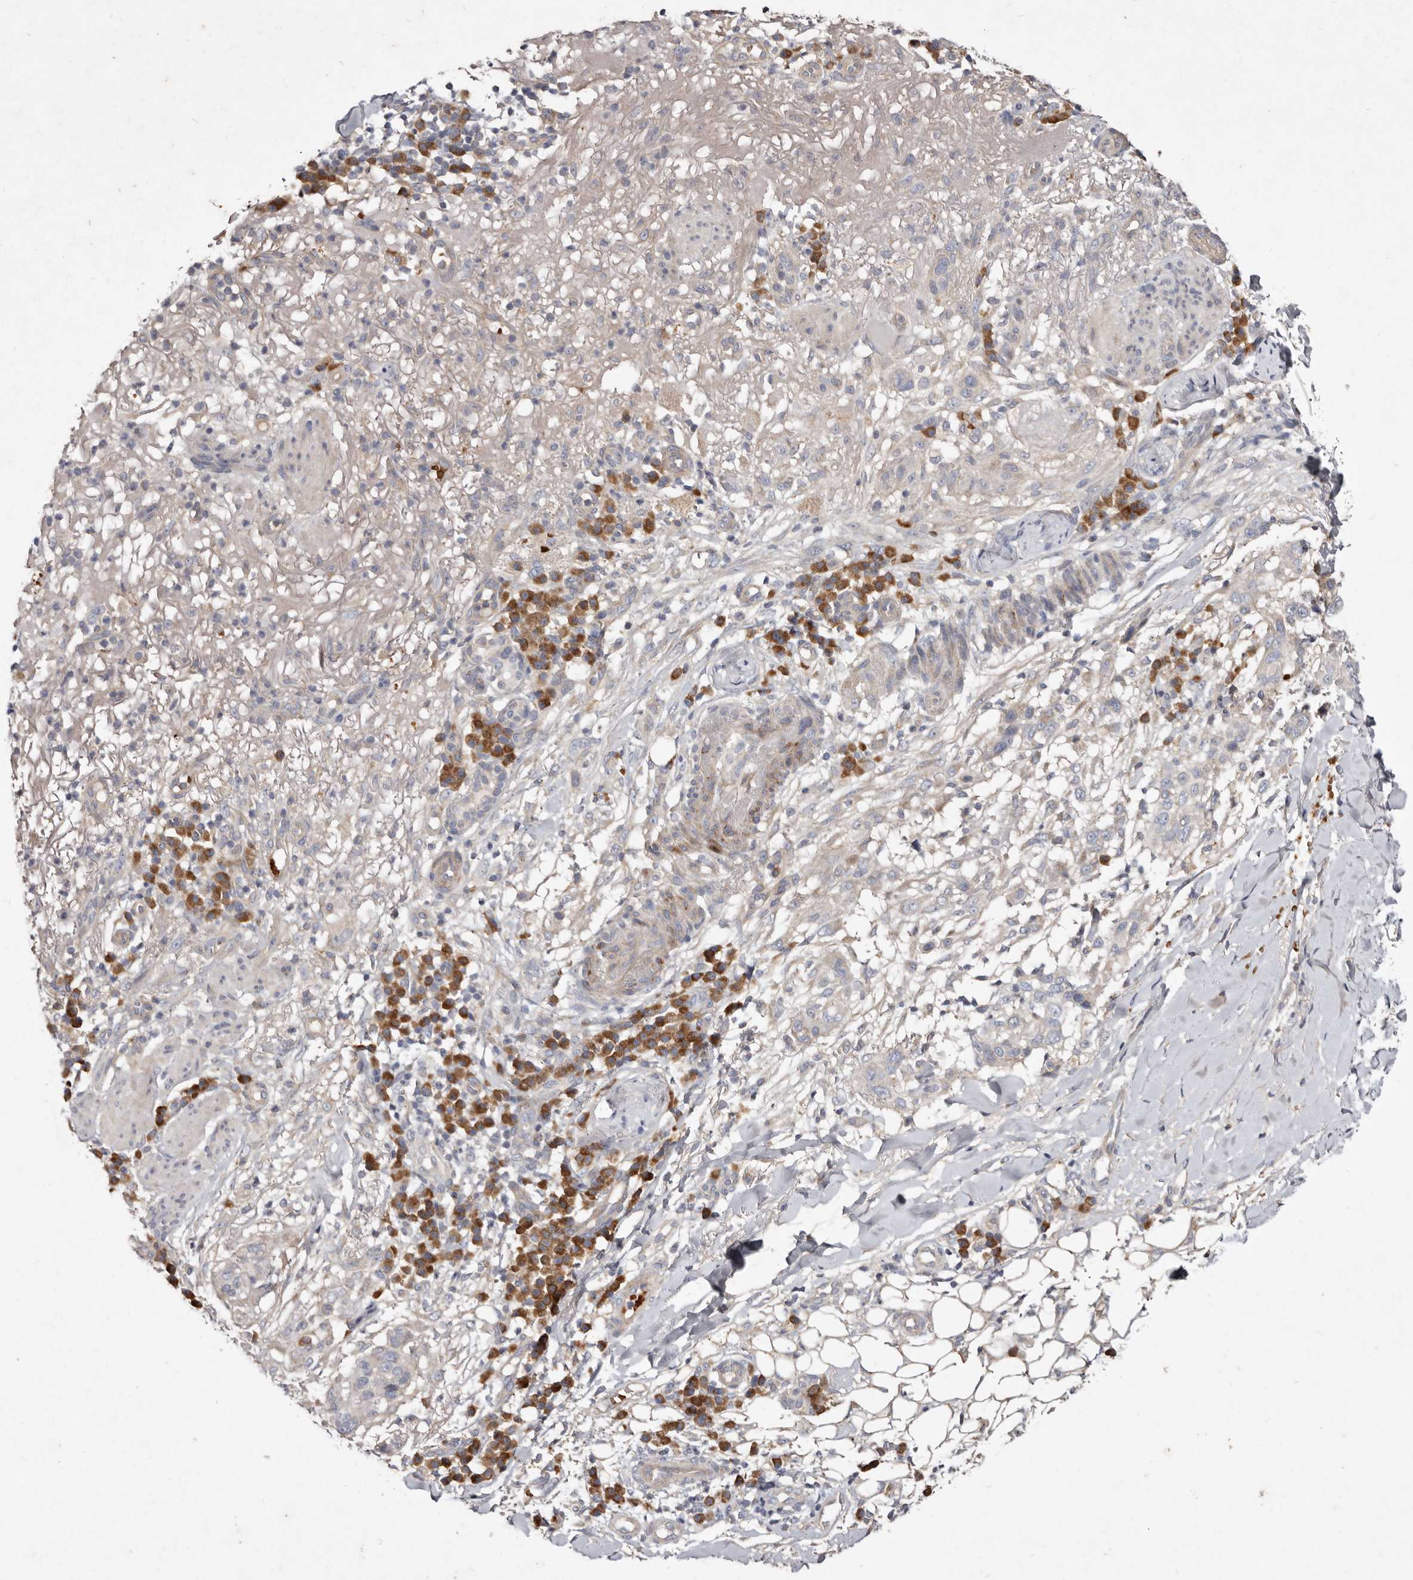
{"staining": {"intensity": "negative", "quantity": "none", "location": "none"}, "tissue": "skin cancer", "cell_type": "Tumor cells", "image_type": "cancer", "snomed": [{"axis": "morphology", "description": "Normal tissue, NOS"}, {"axis": "morphology", "description": "Squamous cell carcinoma, NOS"}, {"axis": "topography", "description": "Skin"}], "caption": "Immunohistochemical staining of human skin cancer (squamous cell carcinoma) displays no significant positivity in tumor cells. Brightfield microscopy of immunohistochemistry (IHC) stained with DAB (3,3'-diaminobenzidine) (brown) and hematoxylin (blue), captured at high magnification.", "gene": "SLC25A20", "patient": {"sex": "female", "age": 96}}